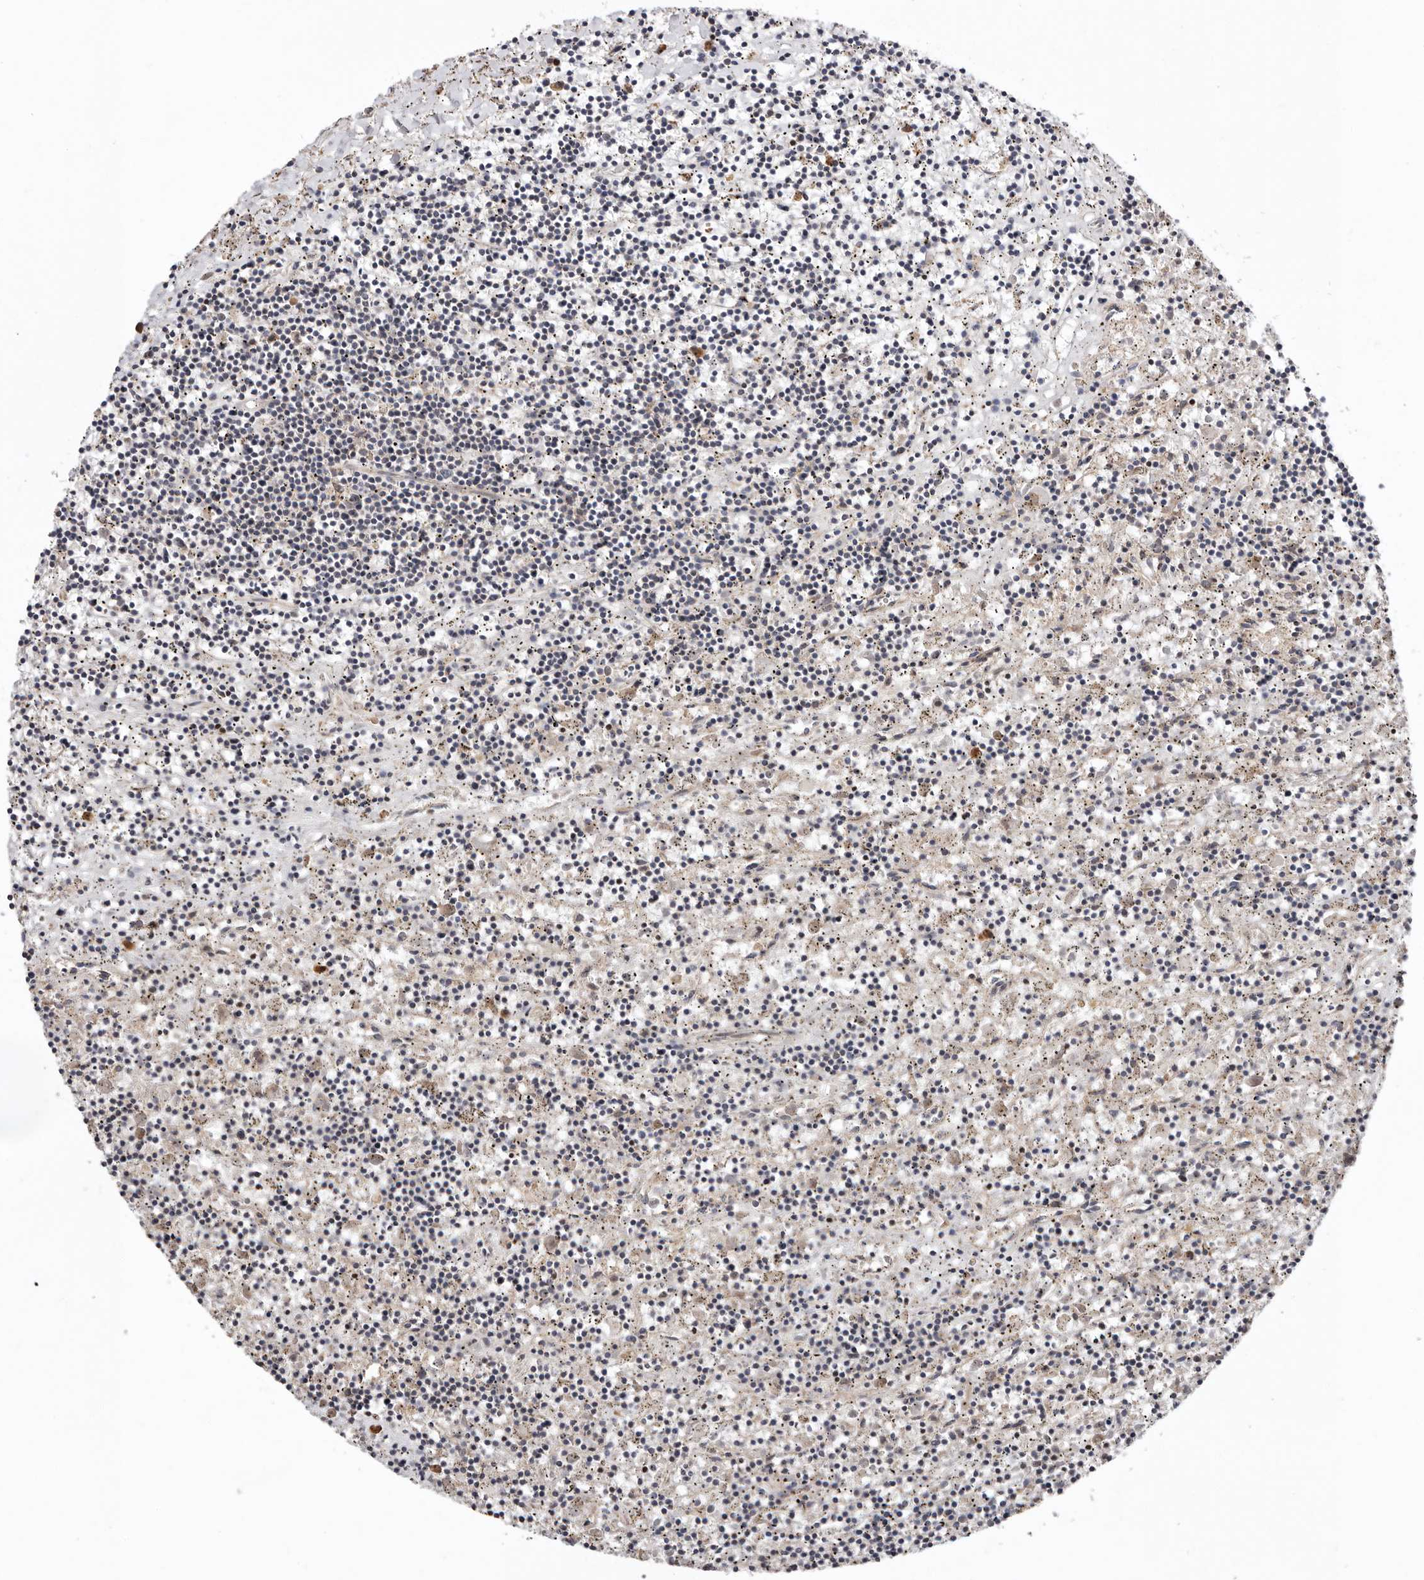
{"staining": {"intensity": "negative", "quantity": "none", "location": "none"}, "tissue": "lymphoma", "cell_type": "Tumor cells", "image_type": "cancer", "snomed": [{"axis": "morphology", "description": "Malignant lymphoma, non-Hodgkin's type, Low grade"}, {"axis": "topography", "description": "Spleen"}], "caption": "An immunohistochemistry (IHC) micrograph of malignant lymphoma, non-Hodgkin's type (low-grade) is shown. There is no staining in tumor cells of malignant lymphoma, non-Hodgkin's type (low-grade).", "gene": "CHML", "patient": {"sex": "male", "age": 76}}